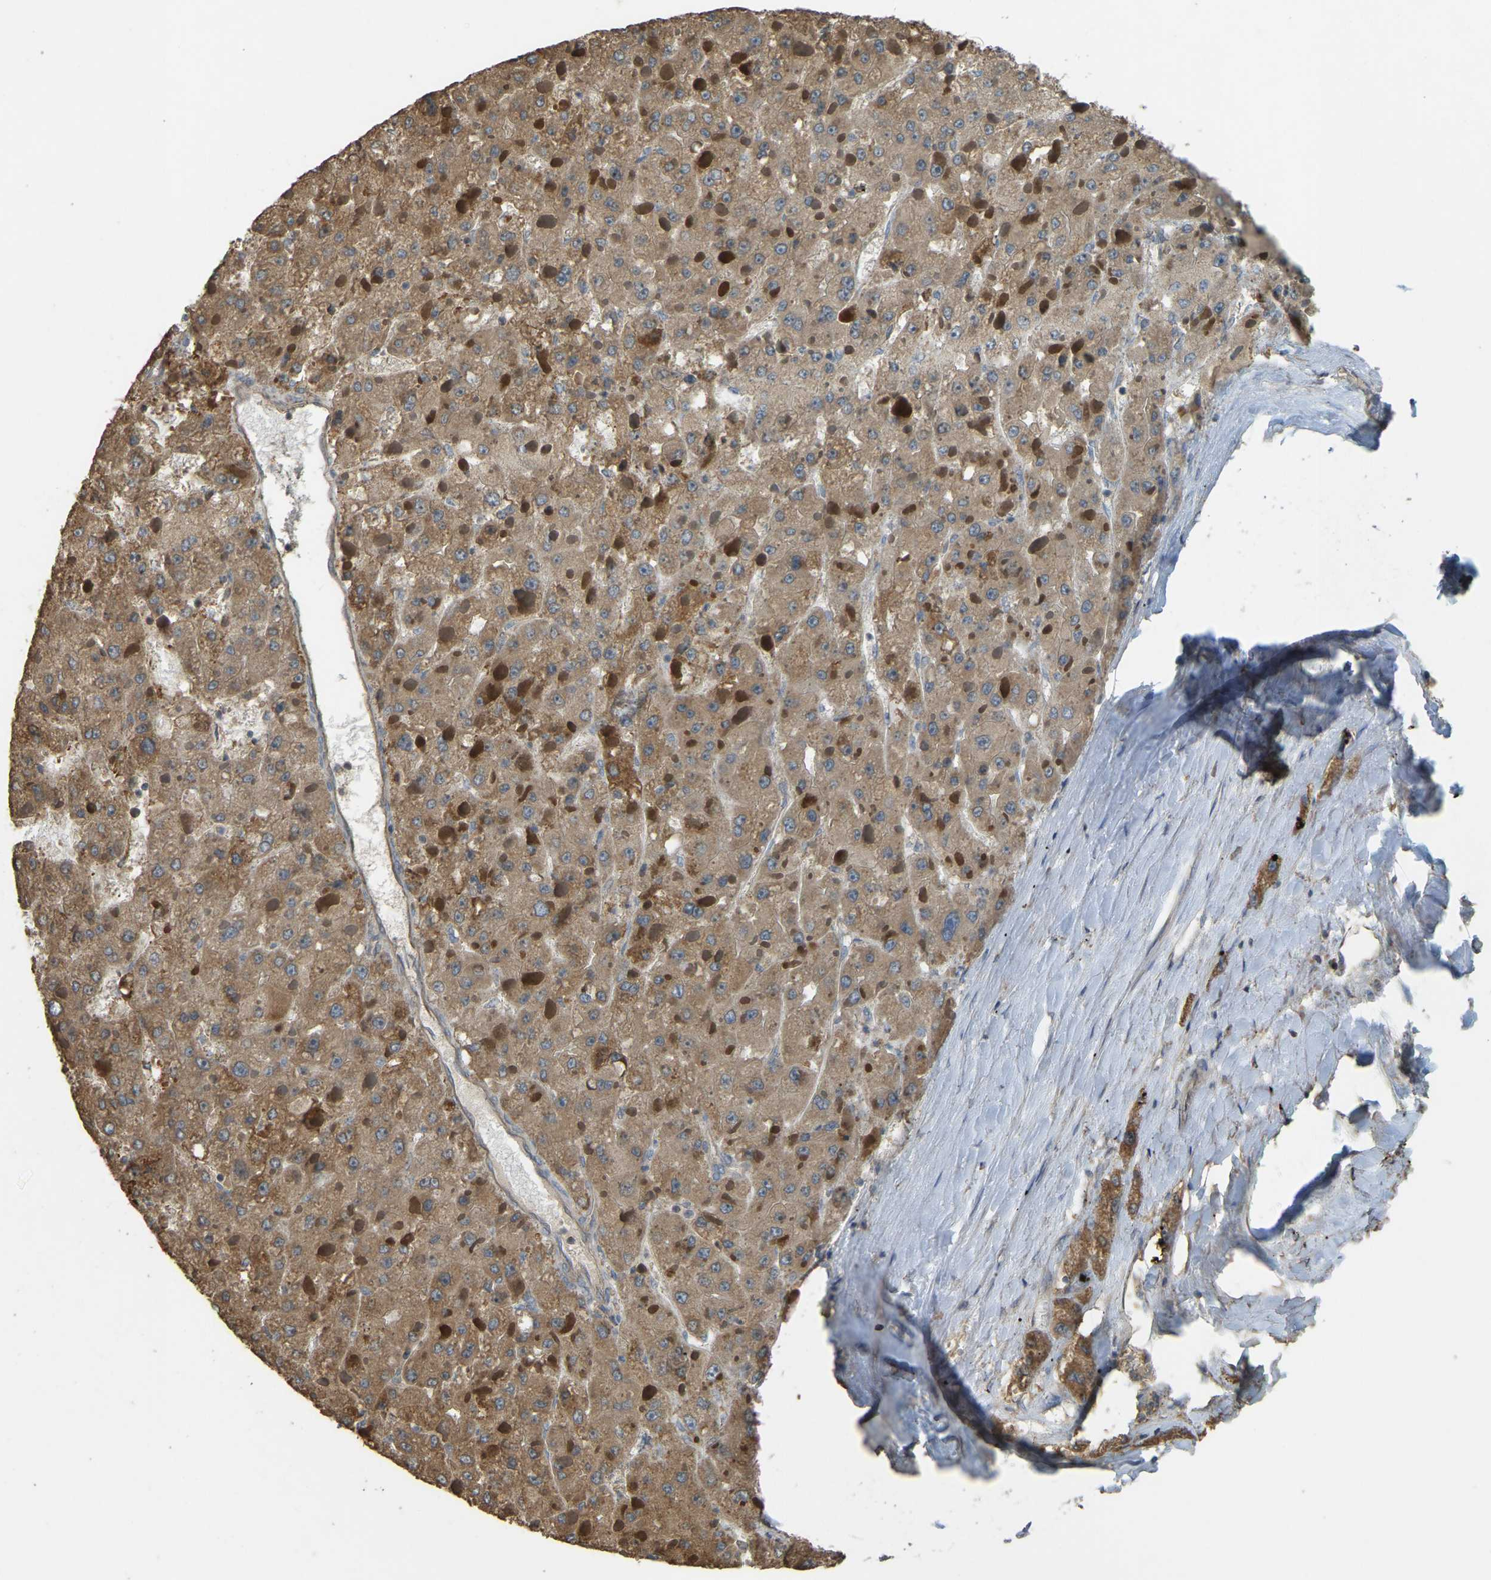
{"staining": {"intensity": "moderate", "quantity": ">75%", "location": "cytoplasmic/membranous"}, "tissue": "liver cancer", "cell_type": "Tumor cells", "image_type": "cancer", "snomed": [{"axis": "morphology", "description": "Carcinoma, Hepatocellular, NOS"}, {"axis": "topography", "description": "Liver"}], "caption": "Immunohistochemistry (IHC) of human hepatocellular carcinoma (liver) shows medium levels of moderate cytoplasmic/membranous expression in approximately >75% of tumor cells.", "gene": "GNG2", "patient": {"sex": "female", "age": 73}}